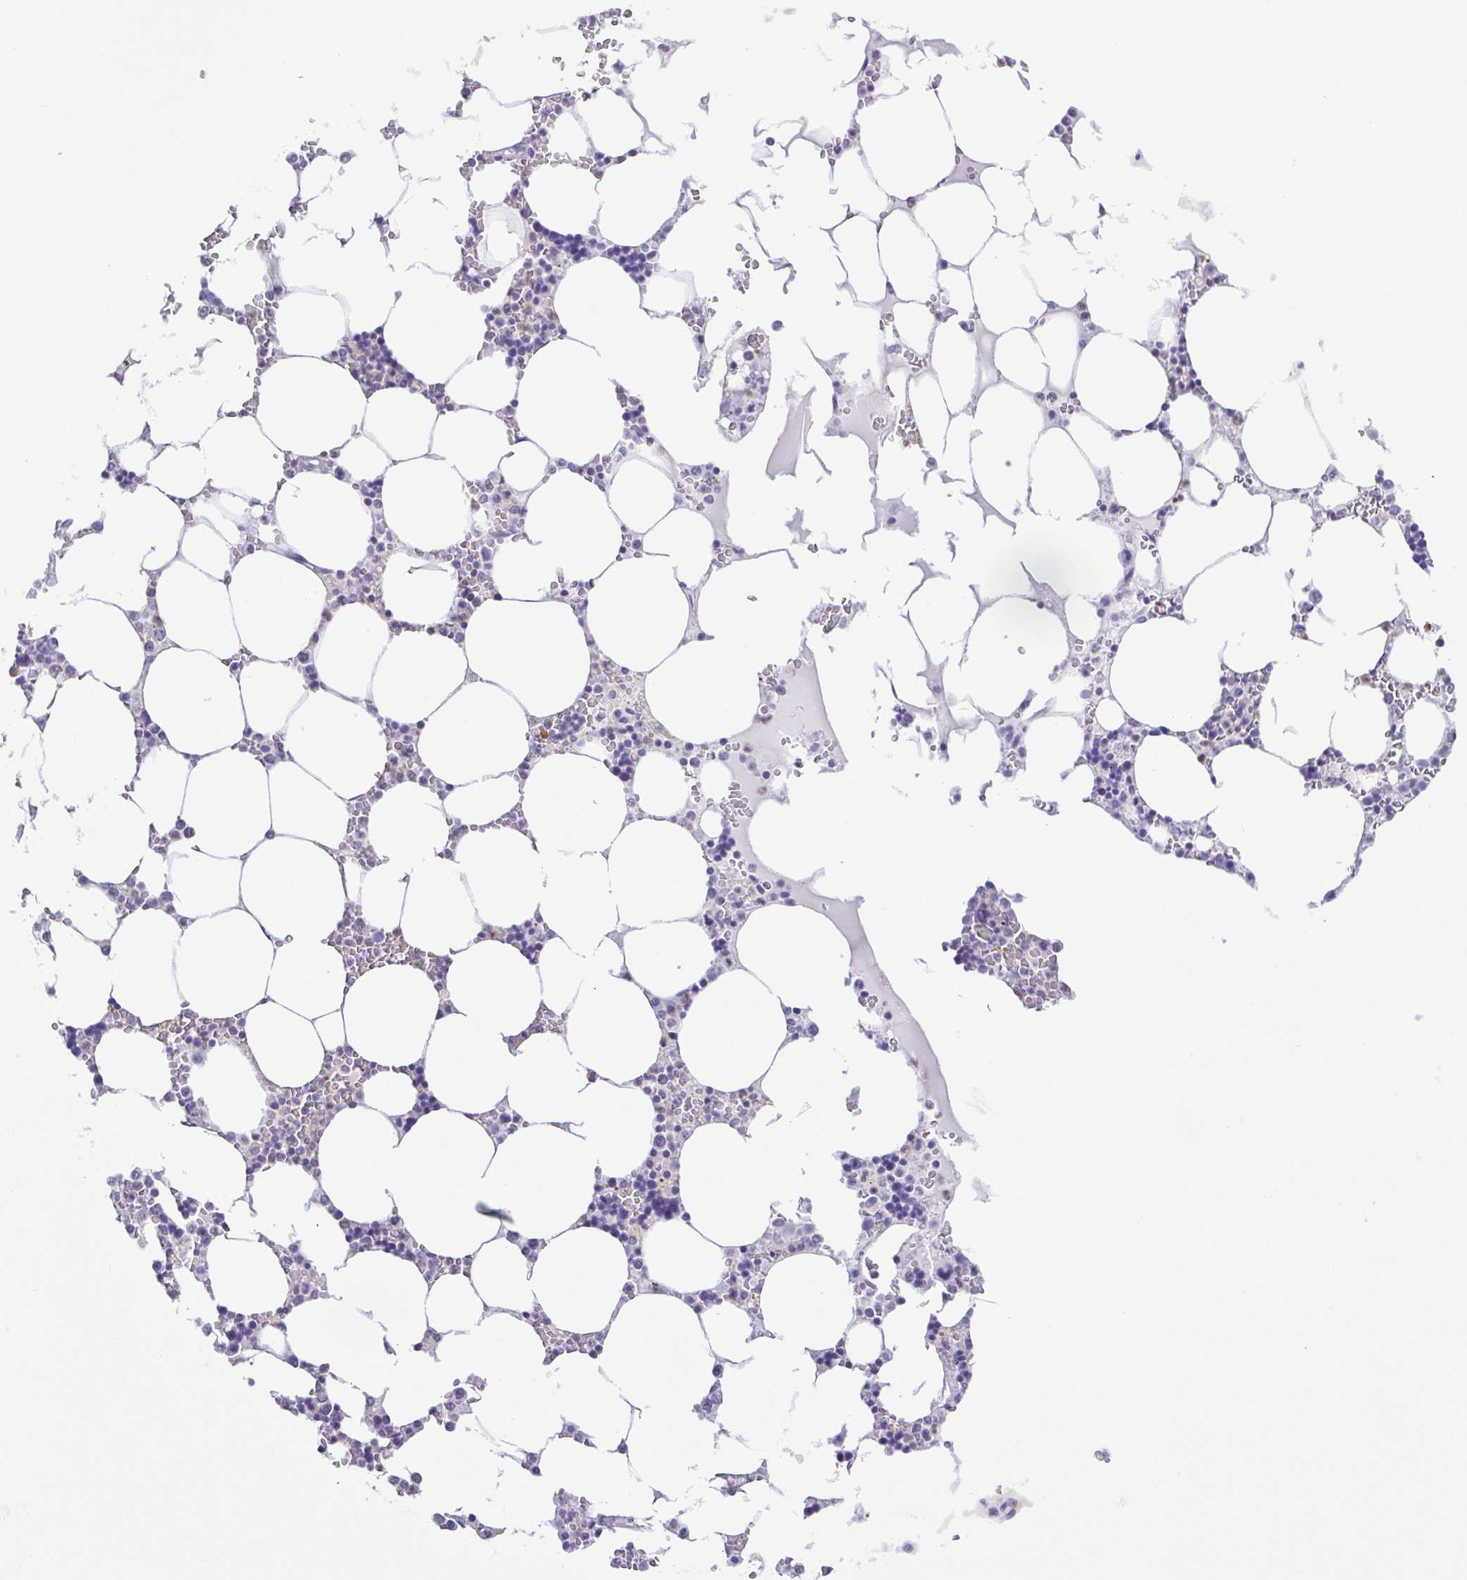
{"staining": {"intensity": "negative", "quantity": "none", "location": "none"}, "tissue": "bone marrow", "cell_type": "Hematopoietic cells", "image_type": "normal", "snomed": [{"axis": "morphology", "description": "Normal tissue, NOS"}, {"axis": "topography", "description": "Bone marrow"}], "caption": "Bone marrow stained for a protein using immunohistochemistry (IHC) demonstrates no staining hematopoietic cells.", "gene": "SYNPR", "patient": {"sex": "male", "age": 64}}